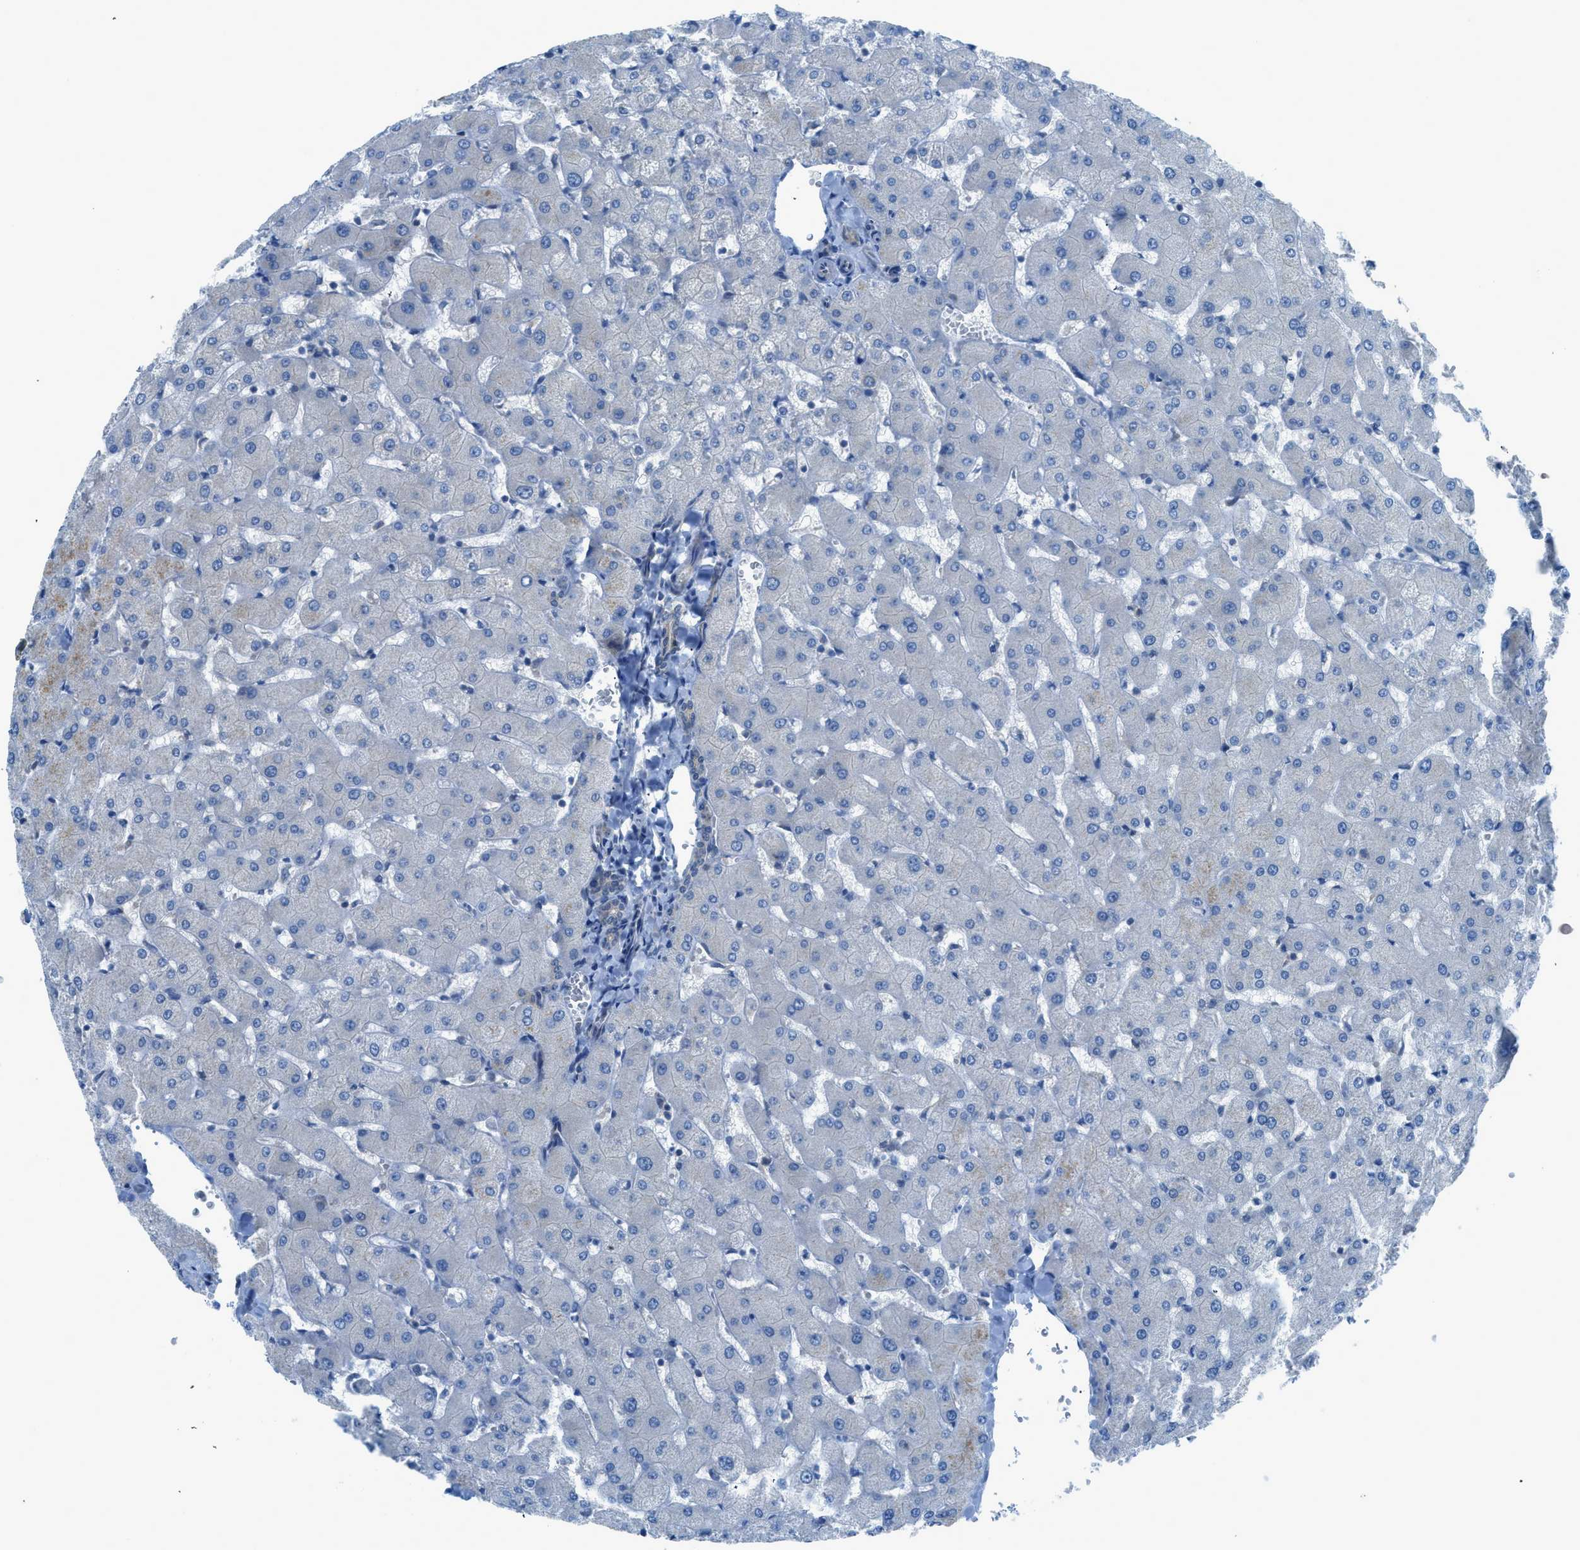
{"staining": {"intensity": "weak", "quantity": "25%-75%", "location": "cytoplasmic/membranous"}, "tissue": "liver", "cell_type": "Cholangiocytes", "image_type": "normal", "snomed": [{"axis": "morphology", "description": "Normal tissue, NOS"}, {"axis": "topography", "description": "Liver"}], "caption": "This image exhibits immunohistochemistry staining of unremarkable liver, with low weak cytoplasmic/membranous expression in approximately 25%-75% of cholangiocytes.", "gene": "PRKN", "patient": {"sex": "female", "age": 63}}